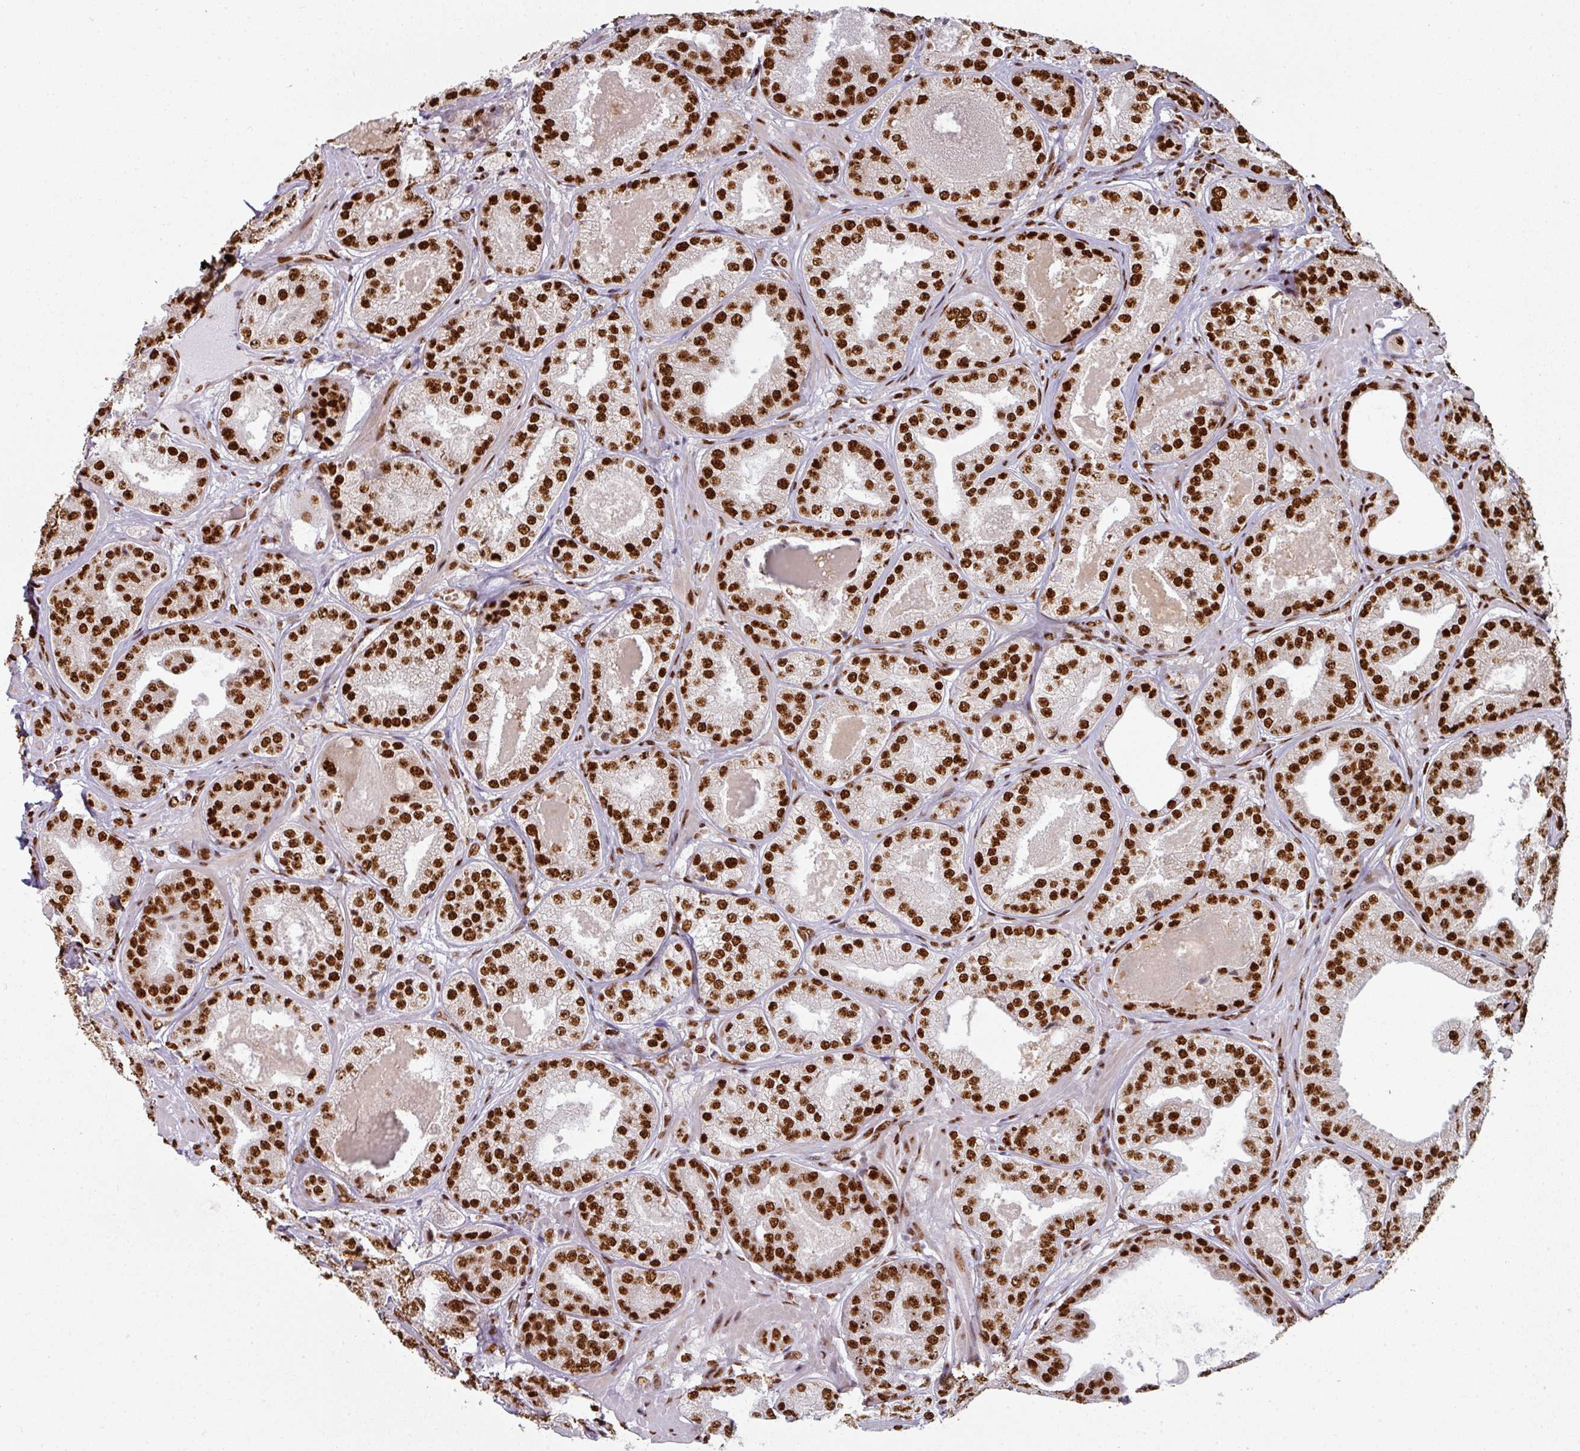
{"staining": {"intensity": "strong", "quantity": ">75%", "location": "nuclear"}, "tissue": "prostate cancer", "cell_type": "Tumor cells", "image_type": "cancer", "snomed": [{"axis": "morphology", "description": "Adenocarcinoma, High grade"}, {"axis": "topography", "description": "Prostate"}], "caption": "IHC of human prostate cancer demonstrates high levels of strong nuclear positivity in approximately >75% of tumor cells.", "gene": "SIK3", "patient": {"sex": "male", "age": 63}}